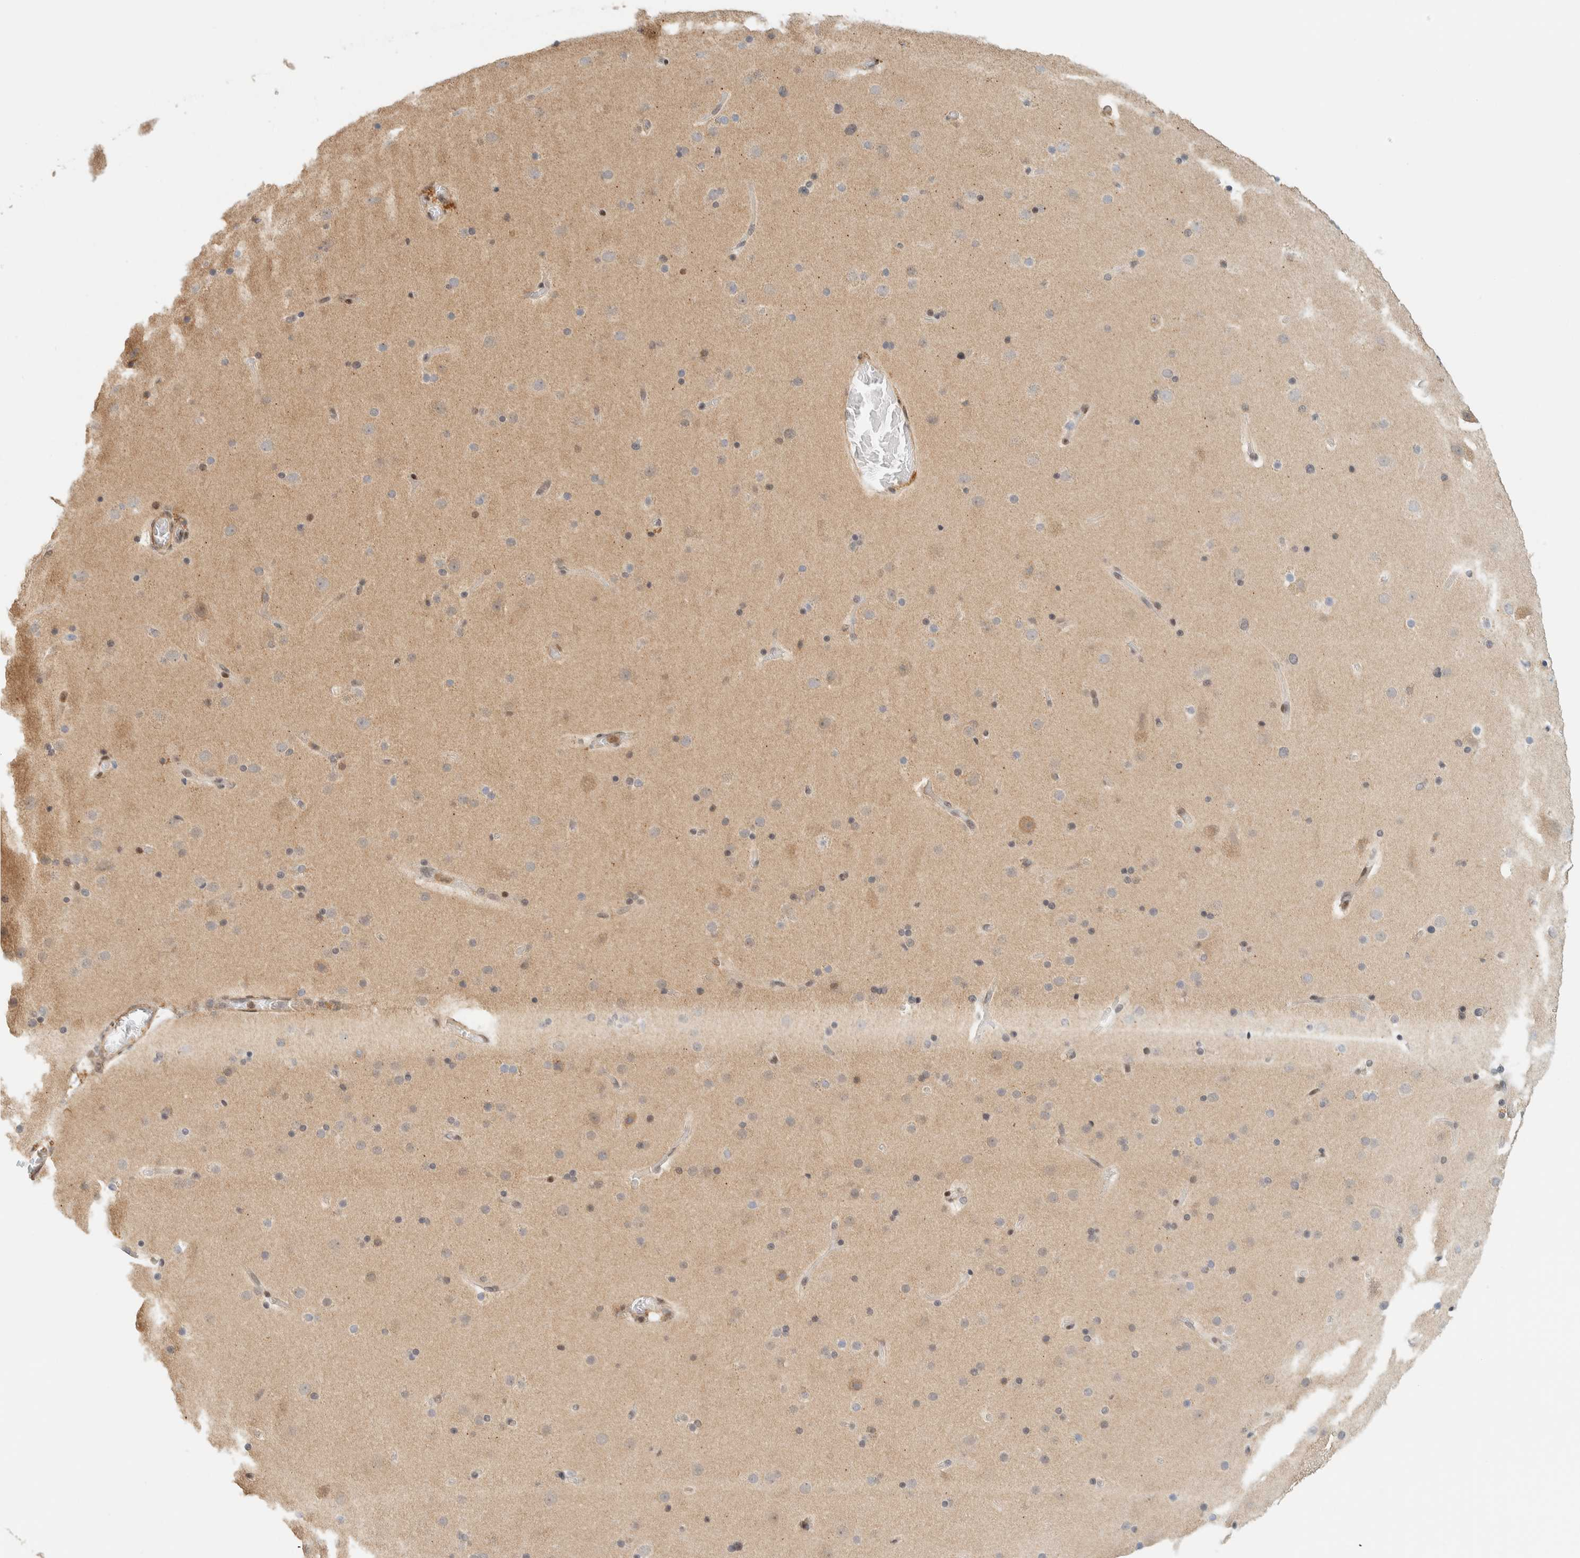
{"staining": {"intensity": "negative", "quantity": "none", "location": "none"}, "tissue": "cerebral cortex", "cell_type": "Endothelial cells", "image_type": "normal", "snomed": [{"axis": "morphology", "description": "Normal tissue, NOS"}, {"axis": "topography", "description": "Cerebral cortex"}], "caption": "Endothelial cells show no significant protein positivity in normal cerebral cortex.", "gene": "ARFGEF1", "patient": {"sex": "male", "age": 57}}